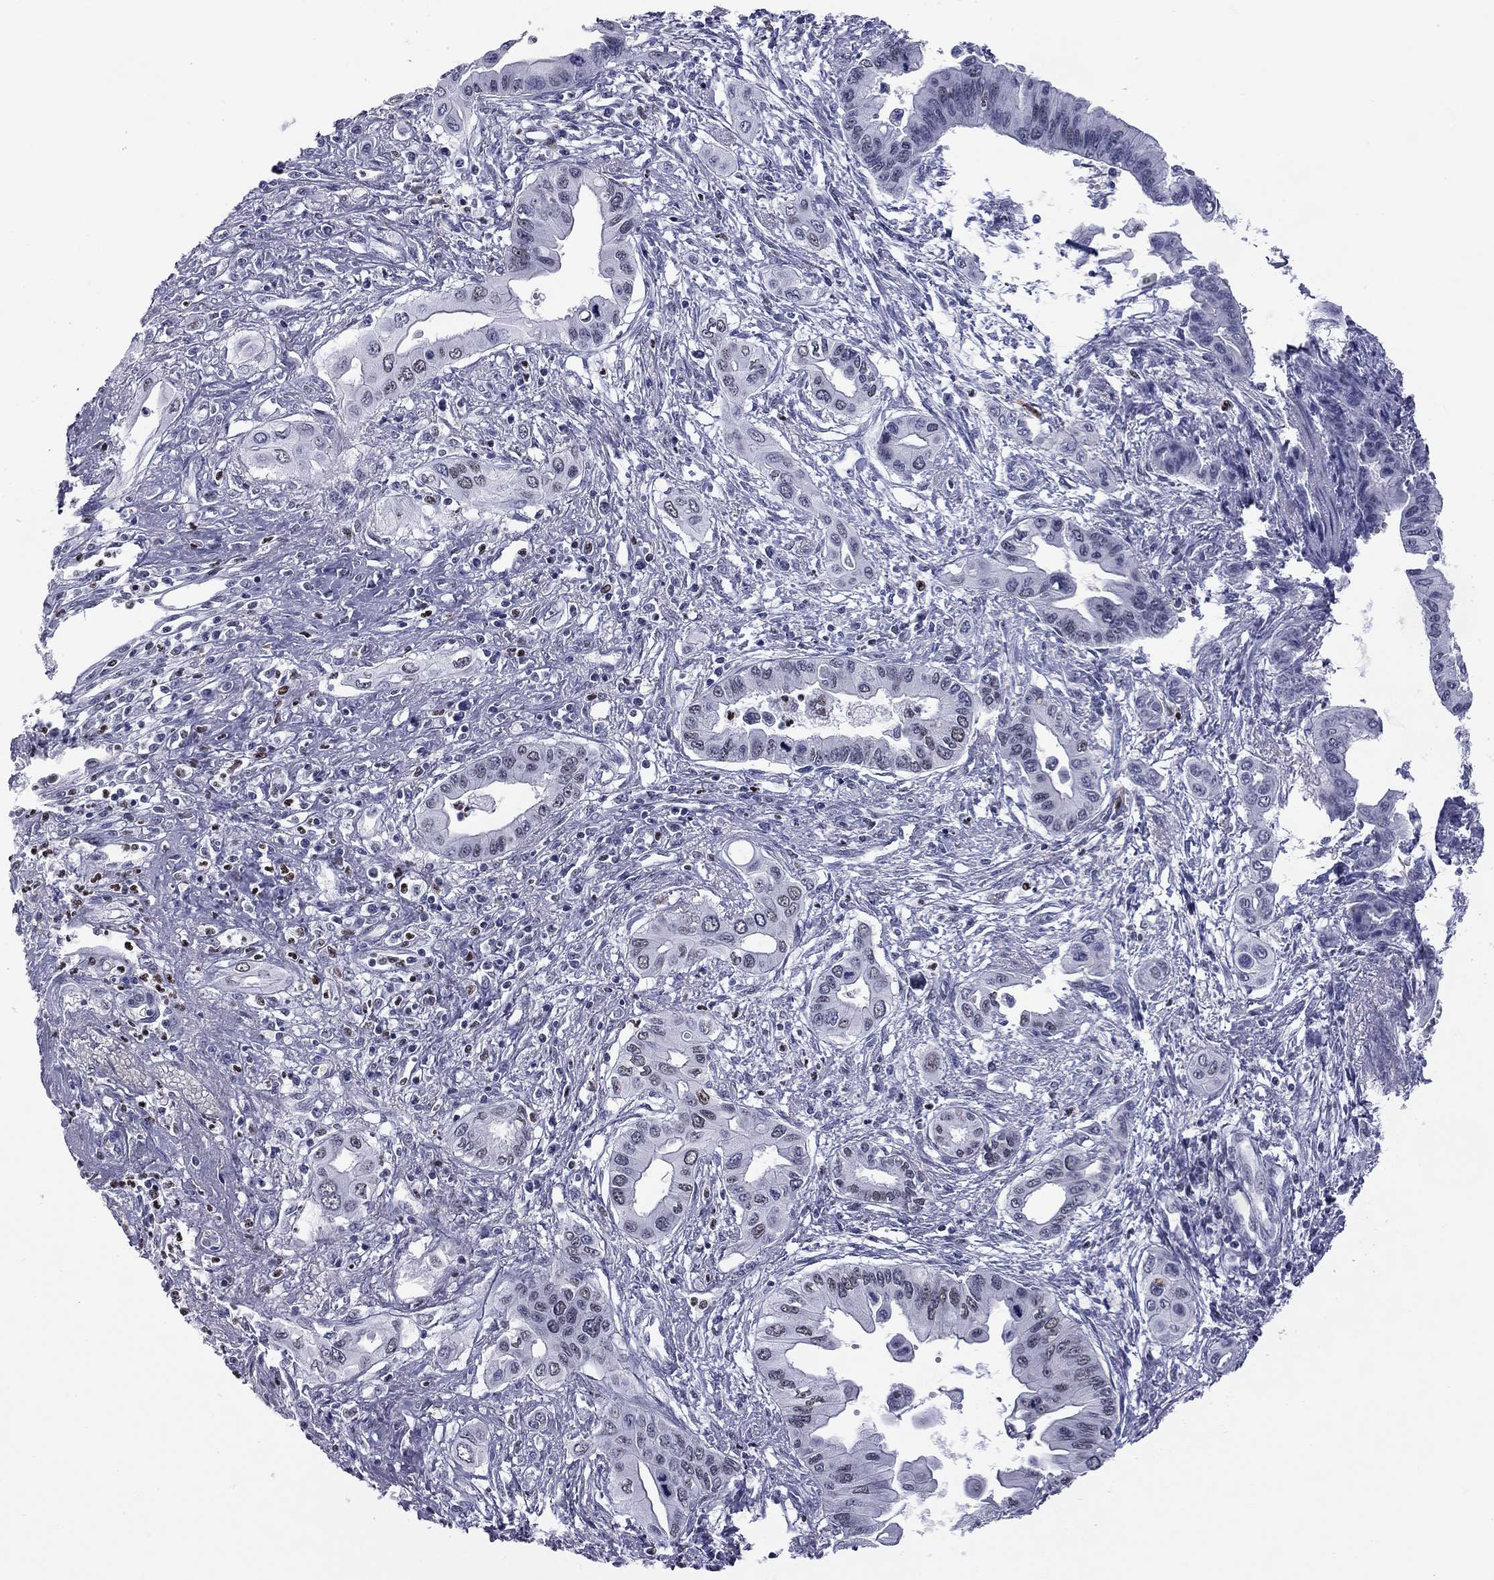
{"staining": {"intensity": "negative", "quantity": "none", "location": "none"}, "tissue": "pancreatic cancer", "cell_type": "Tumor cells", "image_type": "cancer", "snomed": [{"axis": "morphology", "description": "Adenocarcinoma, NOS"}, {"axis": "topography", "description": "Pancreas"}], "caption": "An image of human pancreatic cancer (adenocarcinoma) is negative for staining in tumor cells. (Stains: DAB IHC with hematoxylin counter stain, Microscopy: brightfield microscopy at high magnification).", "gene": "PCGF3", "patient": {"sex": "female", "age": 62}}